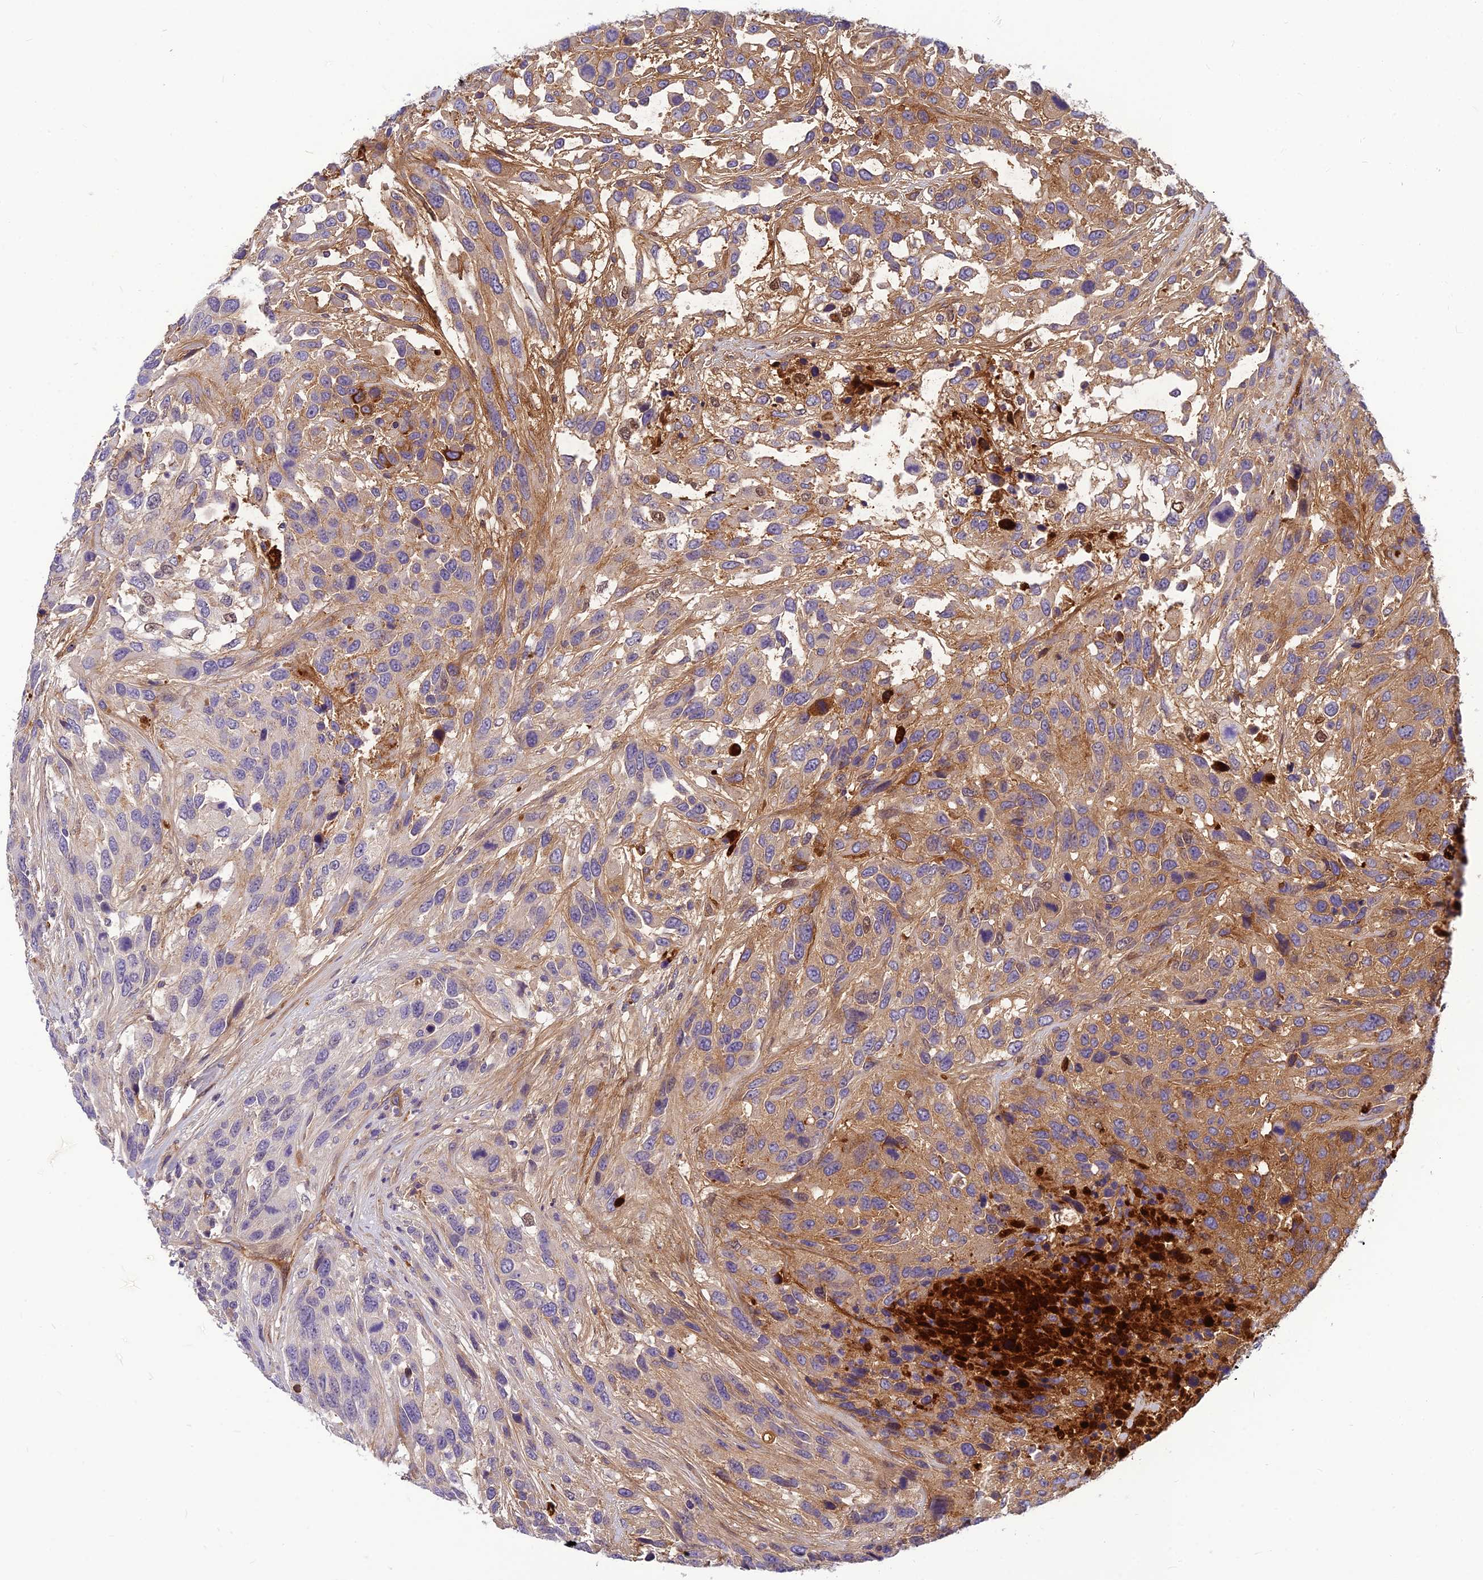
{"staining": {"intensity": "moderate", "quantity": "25%-75%", "location": "cytoplasmic/membranous"}, "tissue": "urothelial cancer", "cell_type": "Tumor cells", "image_type": "cancer", "snomed": [{"axis": "morphology", "description": "Urothelial carcinoma, High grade"}, {"axis": "topography", "description": "Urinary bladder"}], "caption": "Immunohistochemical staining of human high-grade urothelial carcinoma exhibits medium levels of moderate cytoplasmic/membranous positivity in about 25%-75% of tumor cells. (IHC, brightfield microscopy, high magnification).", "gene": "CLEC11A", "patient": {"sex": "female", "age": 70}}